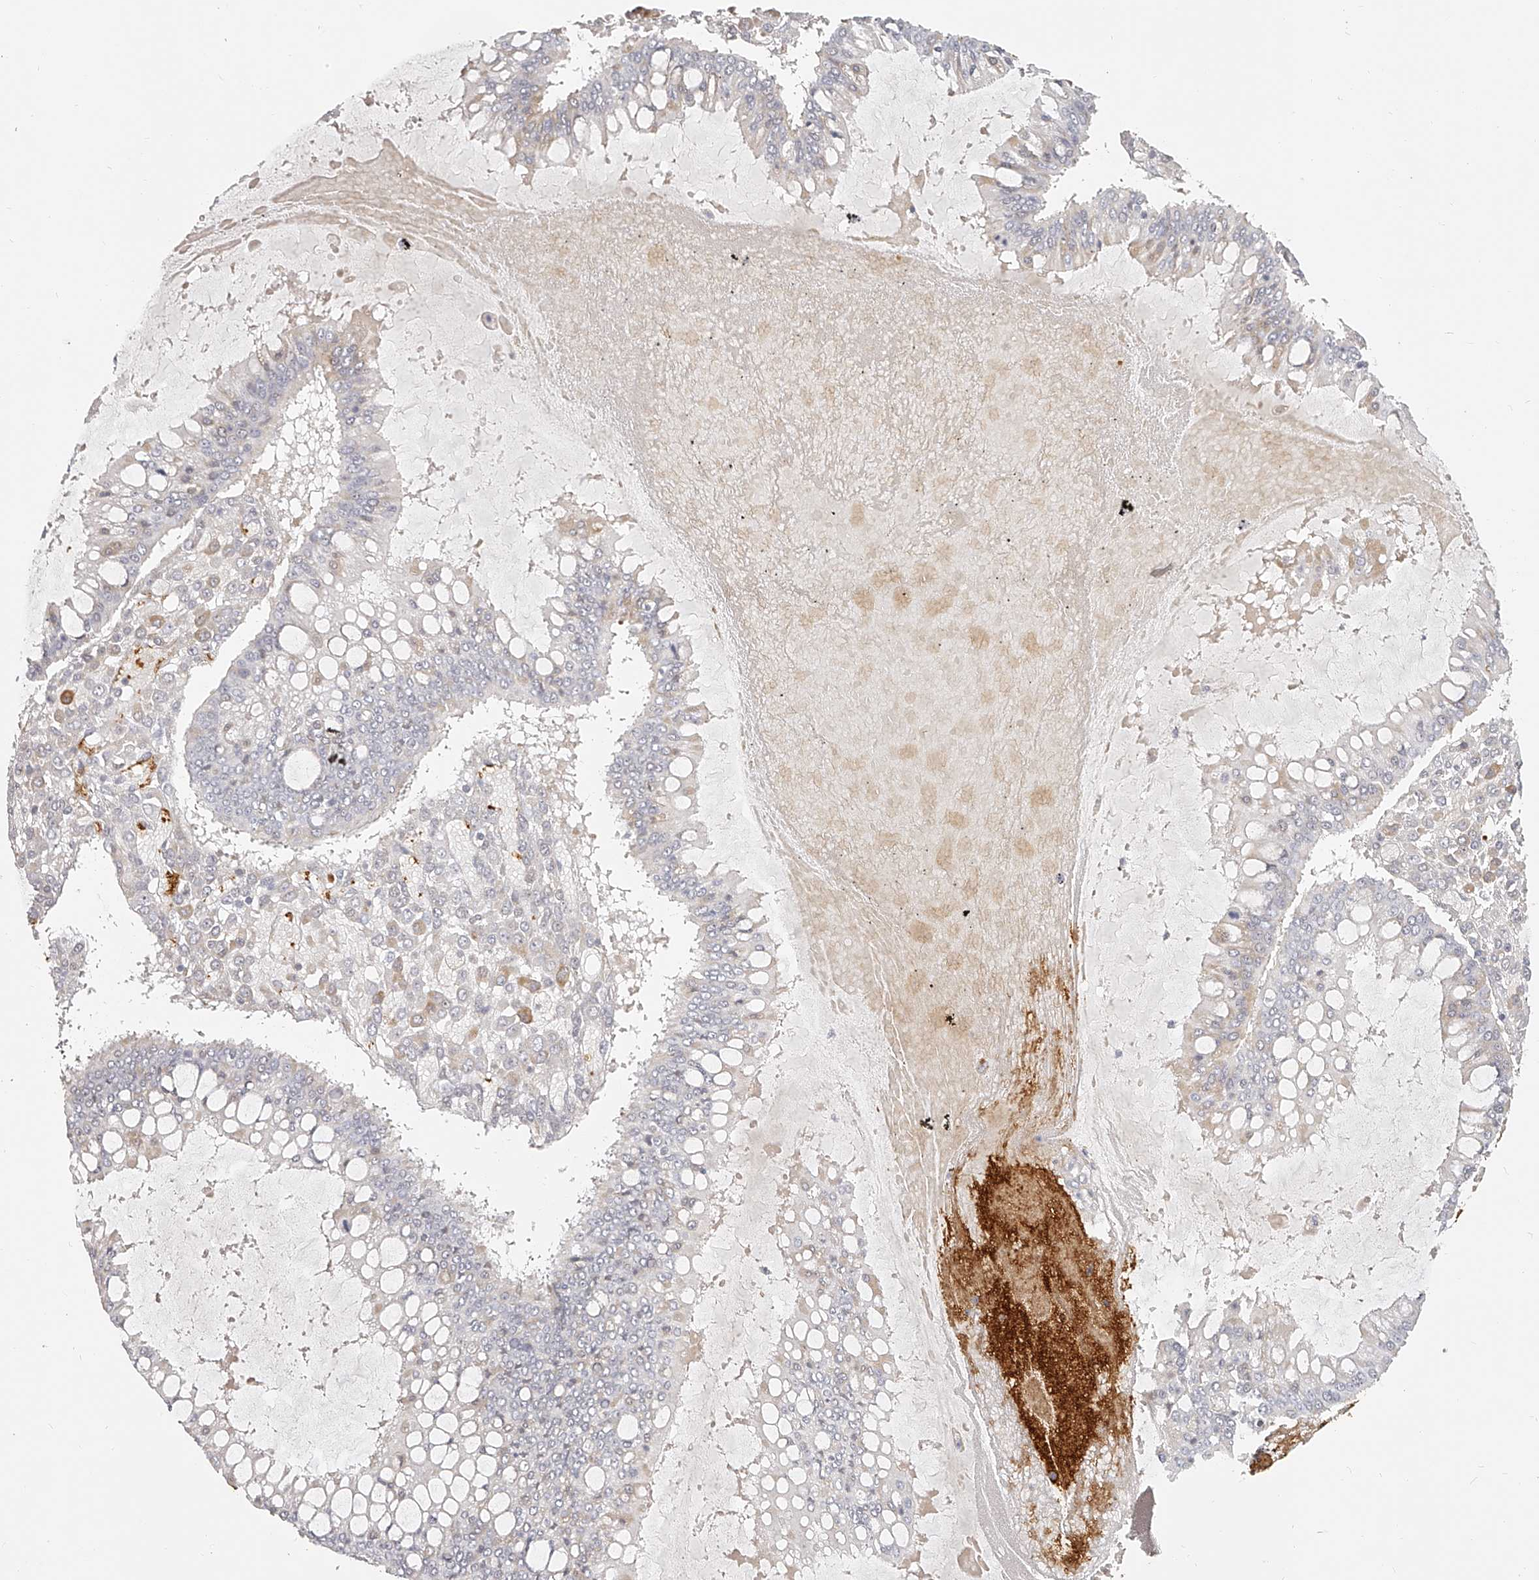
{"staining": {"intensity": "negative", "quantity": "none", "location": "none"}, "tissue": "ovarian cancer", "cell_type": "Tumor cells", "image_type": "cancer", "snomed": [{"axis": "morphology", "description": "Cystadenocarcinoma, mucinous, NOS"}, {"axis": "topography", "description": "Ovary"}], "caption": "An image of ovarian cancer (mucinous cystadenocarcinoma) stained for a protein demonstrates no brown staining in tumor cells.", "gene": "ITGB3", "patient": {"sex": "female", "age": 73}}